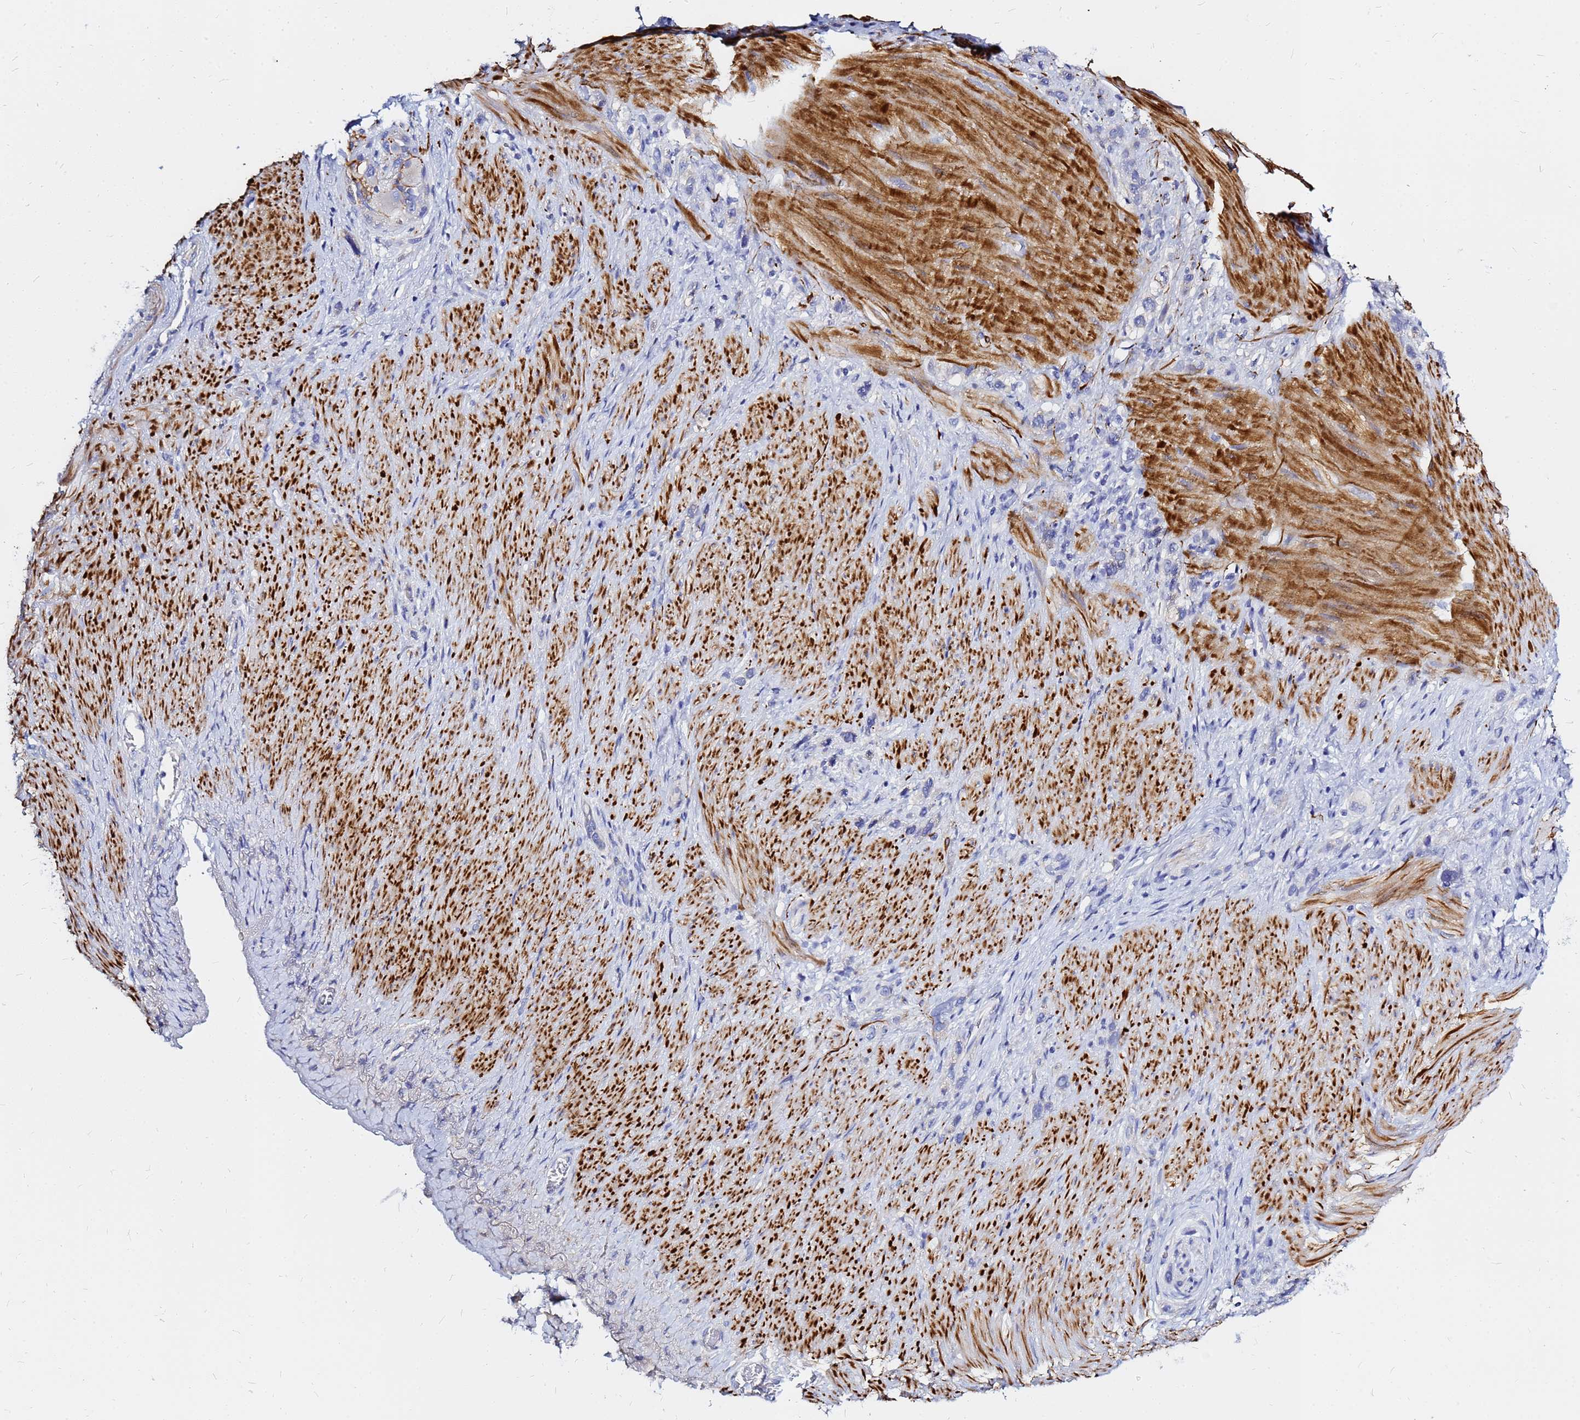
{"staining": {"intensity": "negative", "quantity": "none", "location": "none"}, "tissue": "stomach cancer", "cell_type": "Tumor cells", "image_type": "cancer", "snomed": [{"axis": "morphology", "description": "Adenocarcinoma, NOS"}, {"axis": "topography", "description": "Stomach"}], "caption": "Immunohistochemistry (IHC) photomicrograph of adenocarcinoma (stomach) stained for a protein (brown), which shows no expression in tumor cells.", "gene": "ZNF552", "patient": {"sex": "female", "age": 65}}